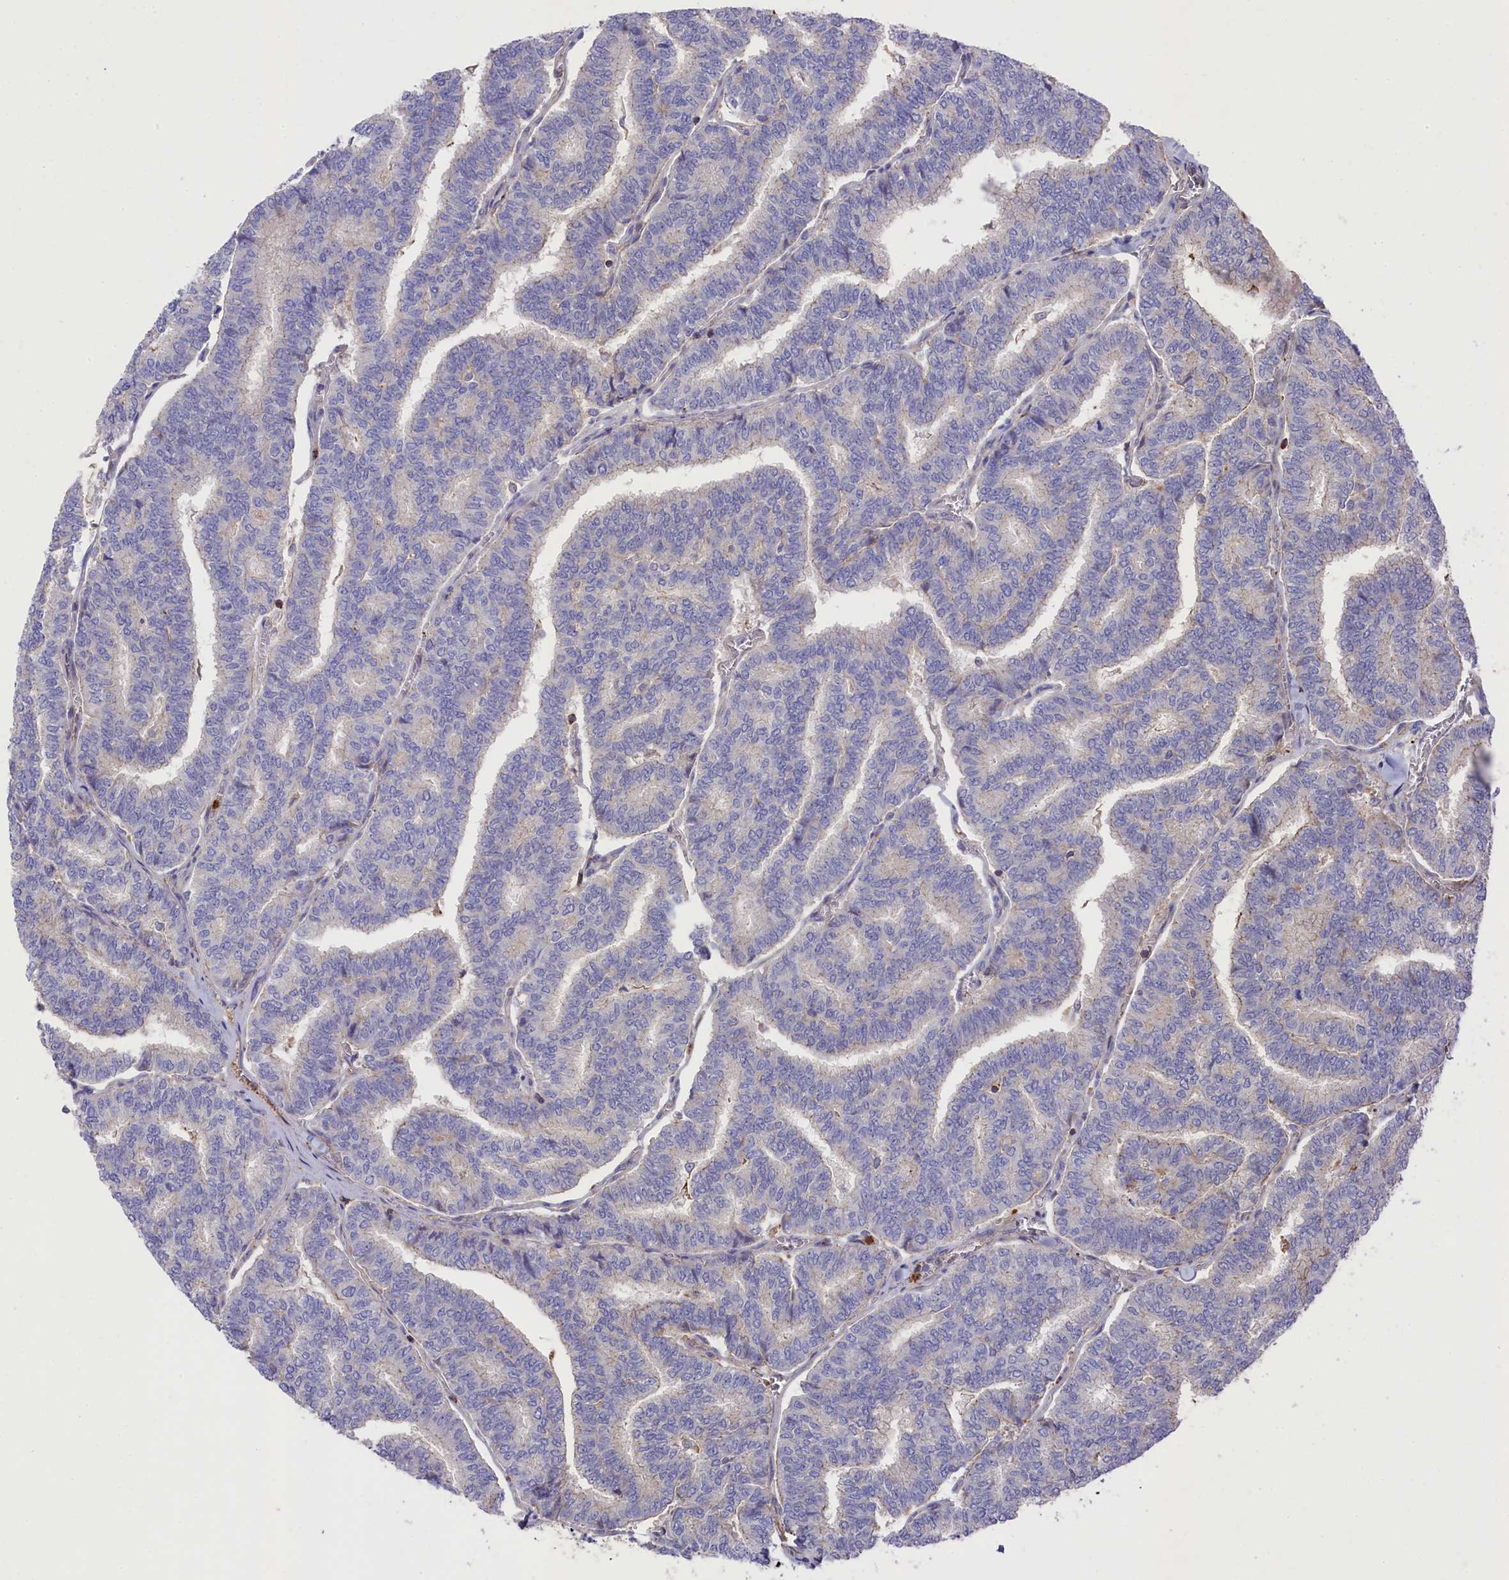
{"staining": {"intensity": "negative", "quantity": "none", "location": "none"}, "tissue": "thyroid cancer", "cell_type": "Tumor cells", "image_type": "cancer", "snomed": [{"axis": "morphology", "description": "Papillary adenocarcinoma, NOS"}, {"axis": "topography", "description": "Thyroid gland"}], "caption": "DAB immunohistochemical staining of human thyroid cancer (papillary adenocarcinoma) reveals no significant staining in tumor cells.", "gene": "RAPSN", "patient": {"sex": "female", "age": 35}}